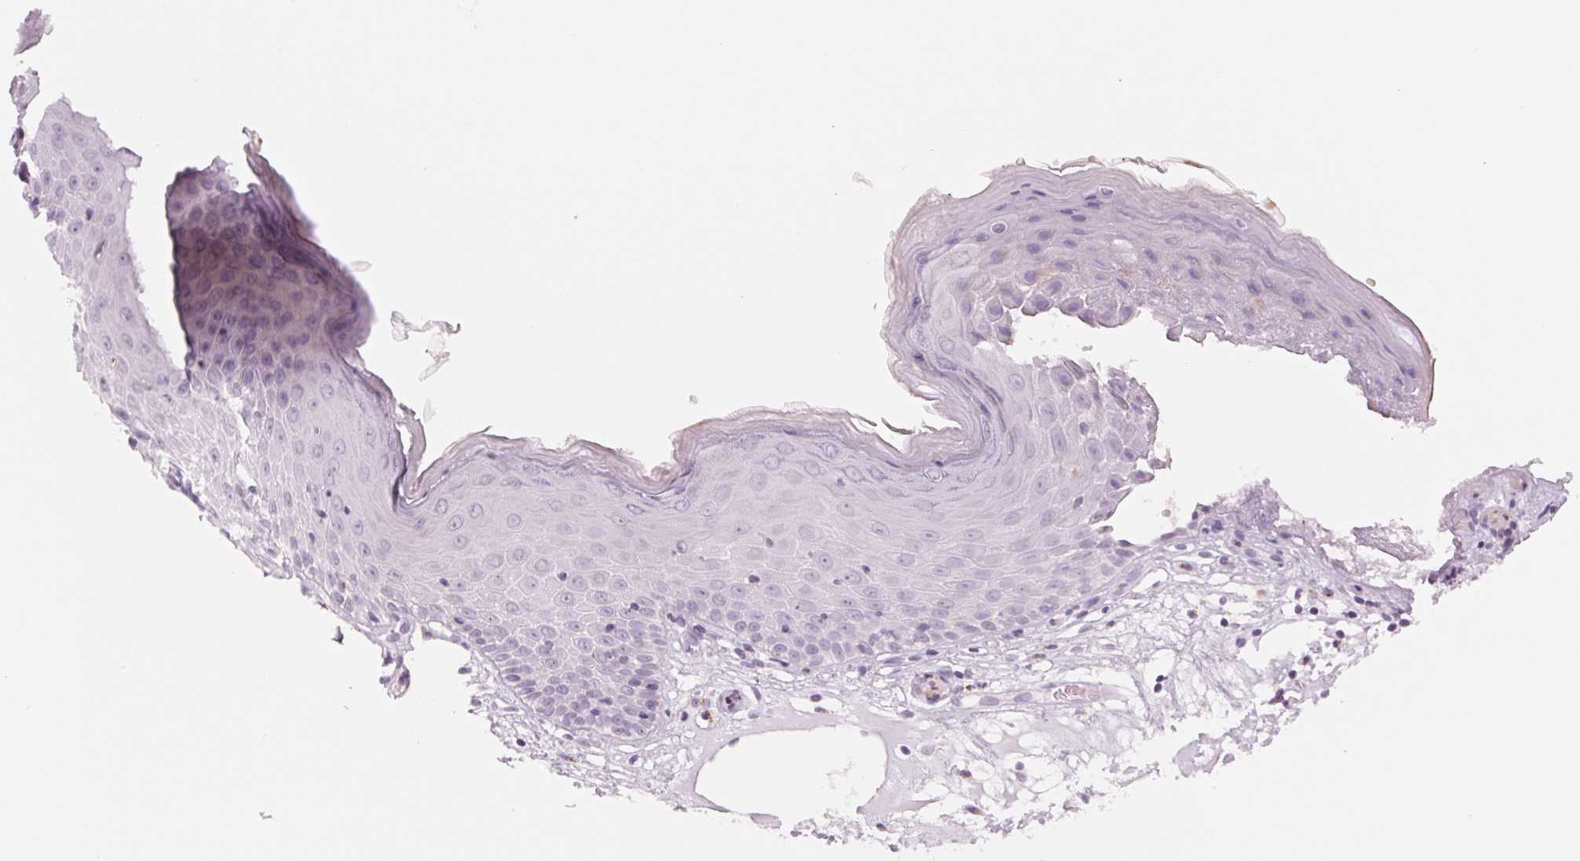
{"staining": {"intensity": "weak", "quantity": "<25%", "location": "cytoplasmic/membranous"}, "tissue": "skin", "cell_type": "Epidermal cells", "image_type": "normal", "snomed": [{"axis": "morphology", "description": "Normal tissue, NOS"}, {"axis": "topography", "description": "Vulva"}], "caption": "Immunohistochemistry of normal human skin displays no positivity in epidermal cells.", "gene": "GALNT7", "patient": {"sex": "female", "age": 68}}